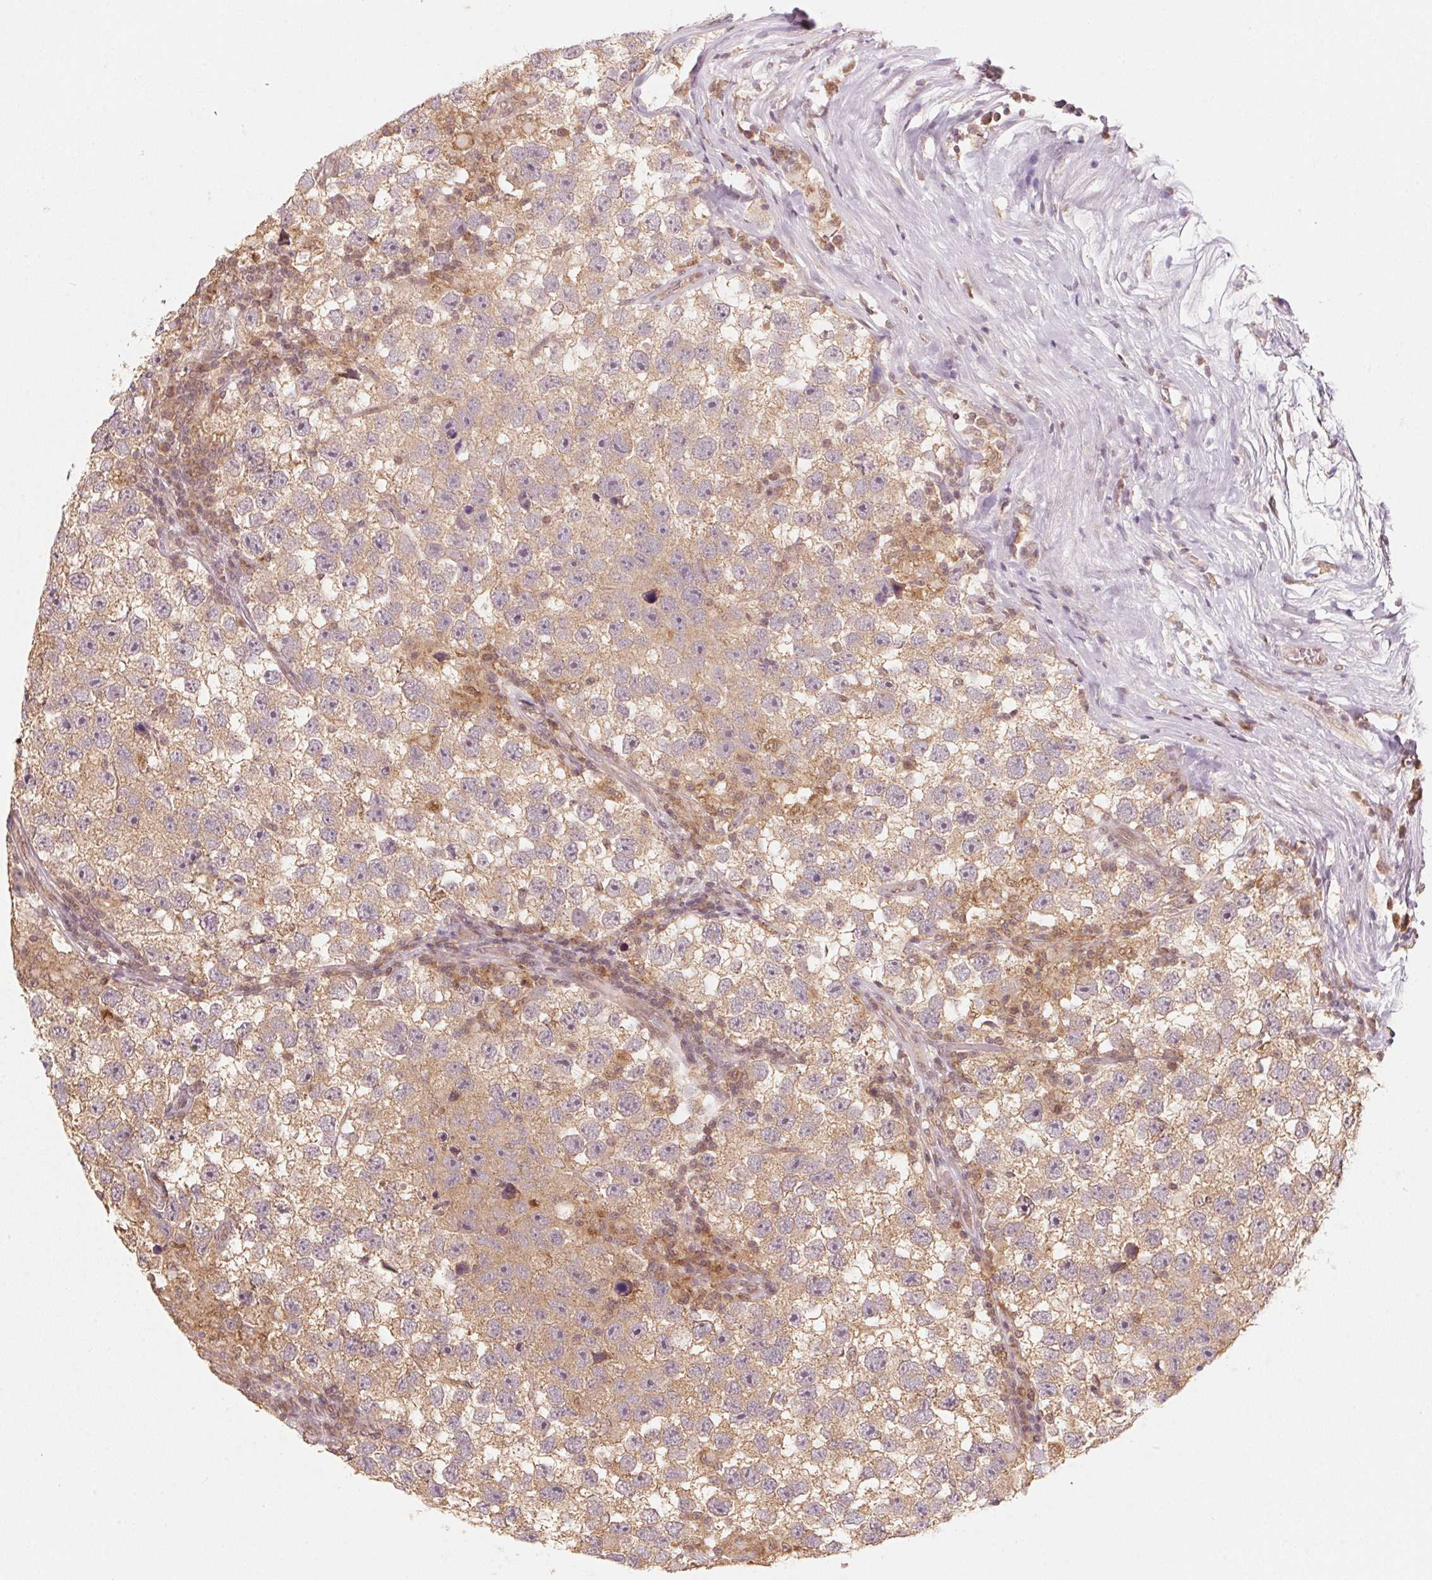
{"staining": {"intensity": "weak", "quantity": ">75%", "location": "cytoplasmic/membranous"}, "tissue": "testis cancer", "cell_type": "Tumor cells", "image_type": "cancer", "snomed": [{"axis": "morphology", "description": "Seminoma, NOS"}, {"axis": "topography", "description": "Testis"}], "caption": "High-power microscopy captured an immunohistochemistry (IHC) histopathology image of testis cancer, revealing weak cytoplasmic/membranous positivity in approximately >75% of tumor cells. (Brightfield microscopy of DAB IHC at high magnification).", "gene": "C2orf73", "patient": {"sex": "male", "age": 26}}